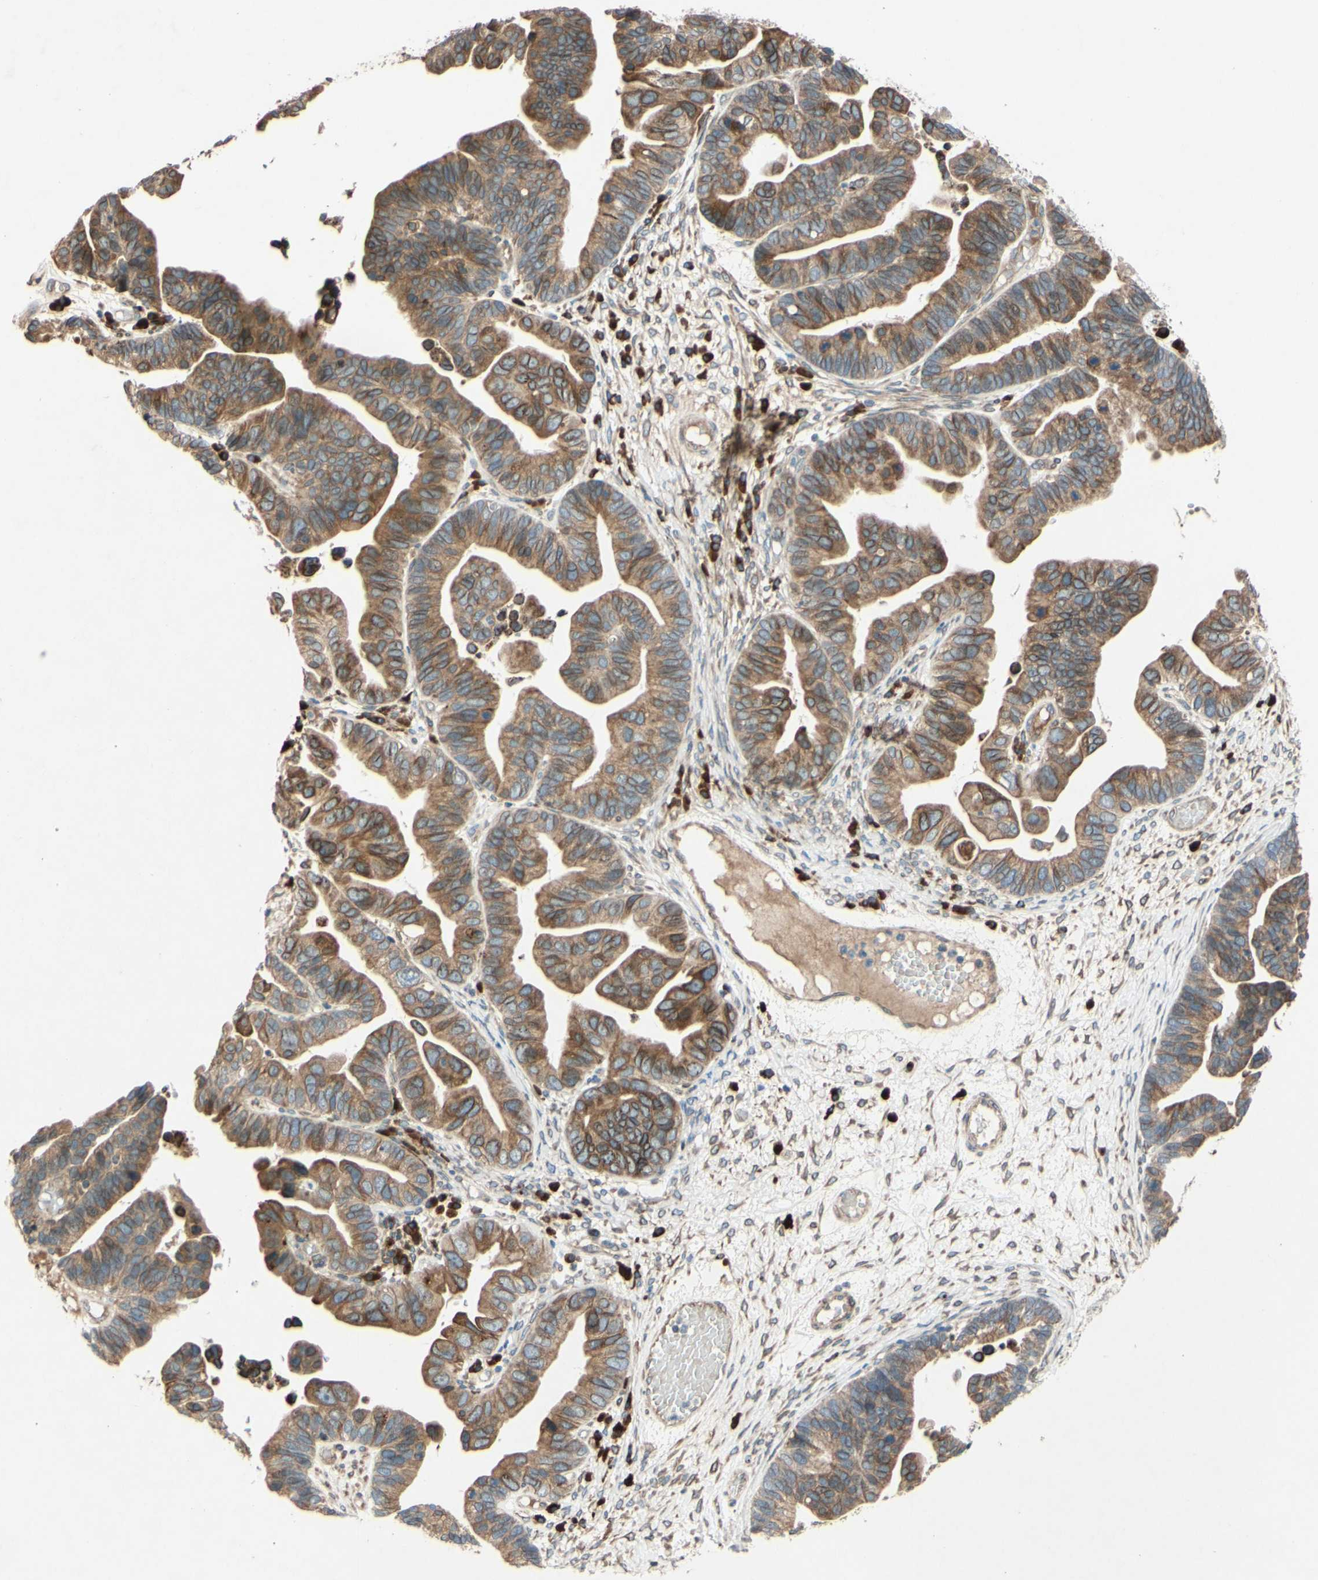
{"staining": {"intensity": "moderate", "quantity": ">75%", "location": "cytoplasmic/membranous,nuclear"}, "tissue": "ovarian cancer", "cell_type": "Tumor cells", "image_type": "cancer", "snomed": [{"axis": "morphology", "description": "Cystadenocarcinoma, serous, NOS"}, {"axis": "topography", "description": "Ovary"}], "caption": "Immunohistochemistry photomicrograph of serous cystadenocarcinoma (ovarian) stained for a protein (brown), which exhibits medium levels of moderate cytoplasmic/membranous and nuclear positivity in approximately >75% of tumor cells.", "gene": "PTPRU", "patient": {"sex": "female", "age": 56}}